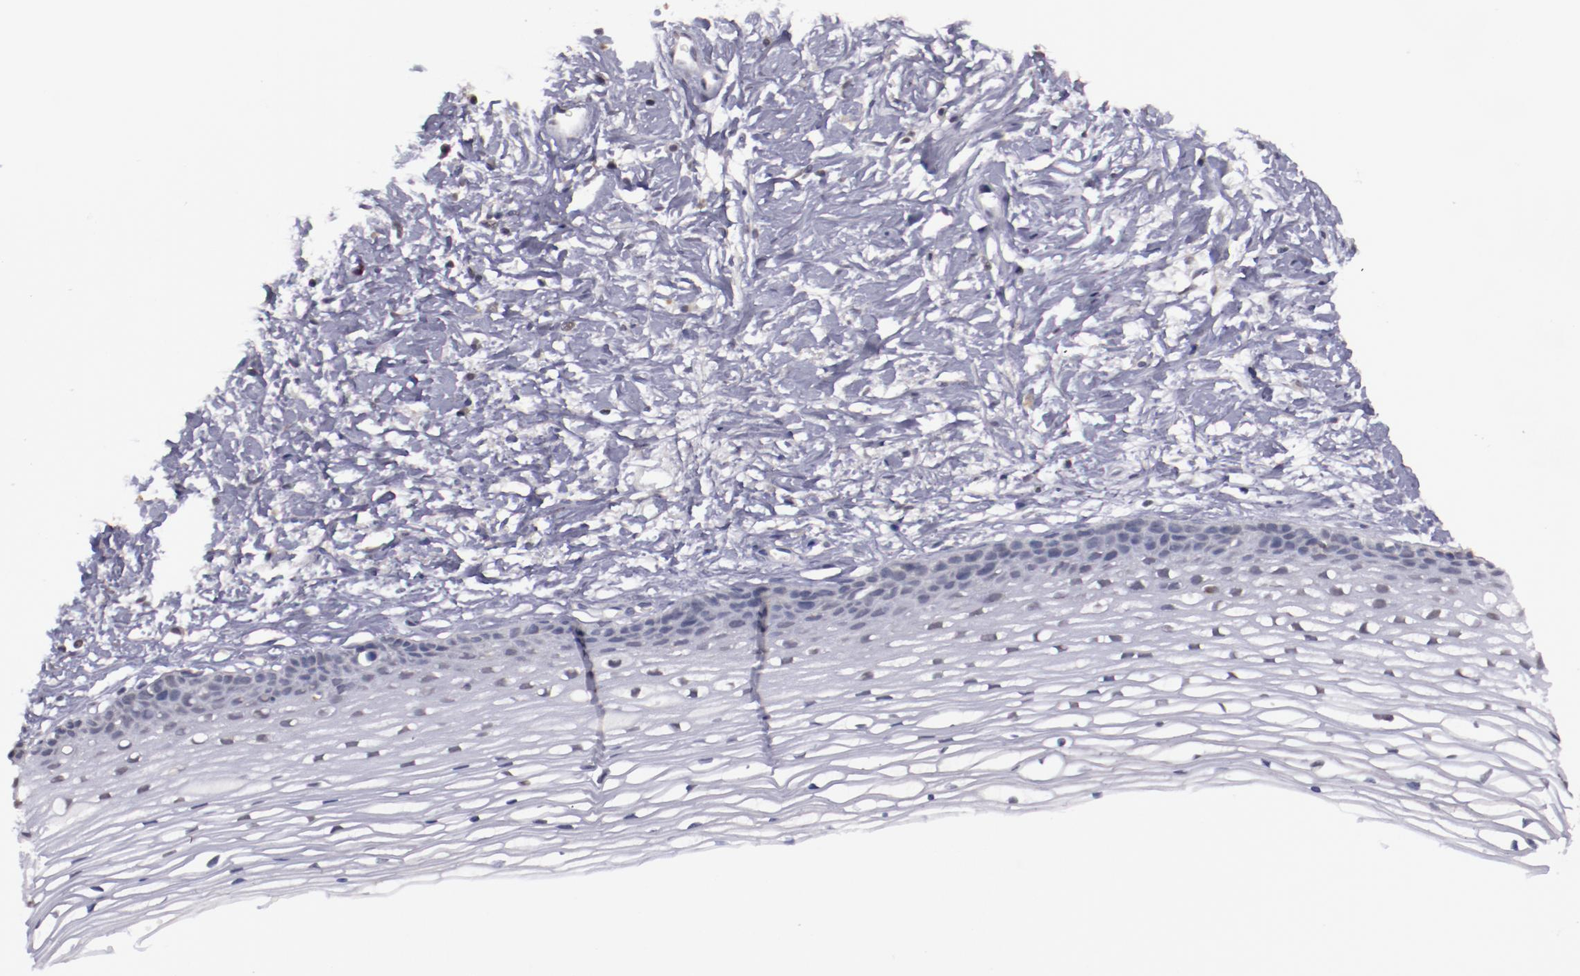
{"staining": {"intensity": "weak", "quantity": "<25%", "location": "cytoplasmic/membranous"}, "tissue": "cervix", "cell_type": "Glandular cells", "image_type": "normal", "snomed": [{"axis": "morphology", "description": "Normal tissue, NOS"}, {"axis": "topography", "description": "Cervix"}], "caption": "Benign cervix was stained to show a protein in brown. There is no significant positivity in glandular cells. (Stains: DAB (3,3'-diaminobenzidine) IHC with hematoxylin counter stain, Microscopy: brightfield microscopy at high magnification).", "gene": "NRXN3", "patient": {"sex": "female", "age": 77}}